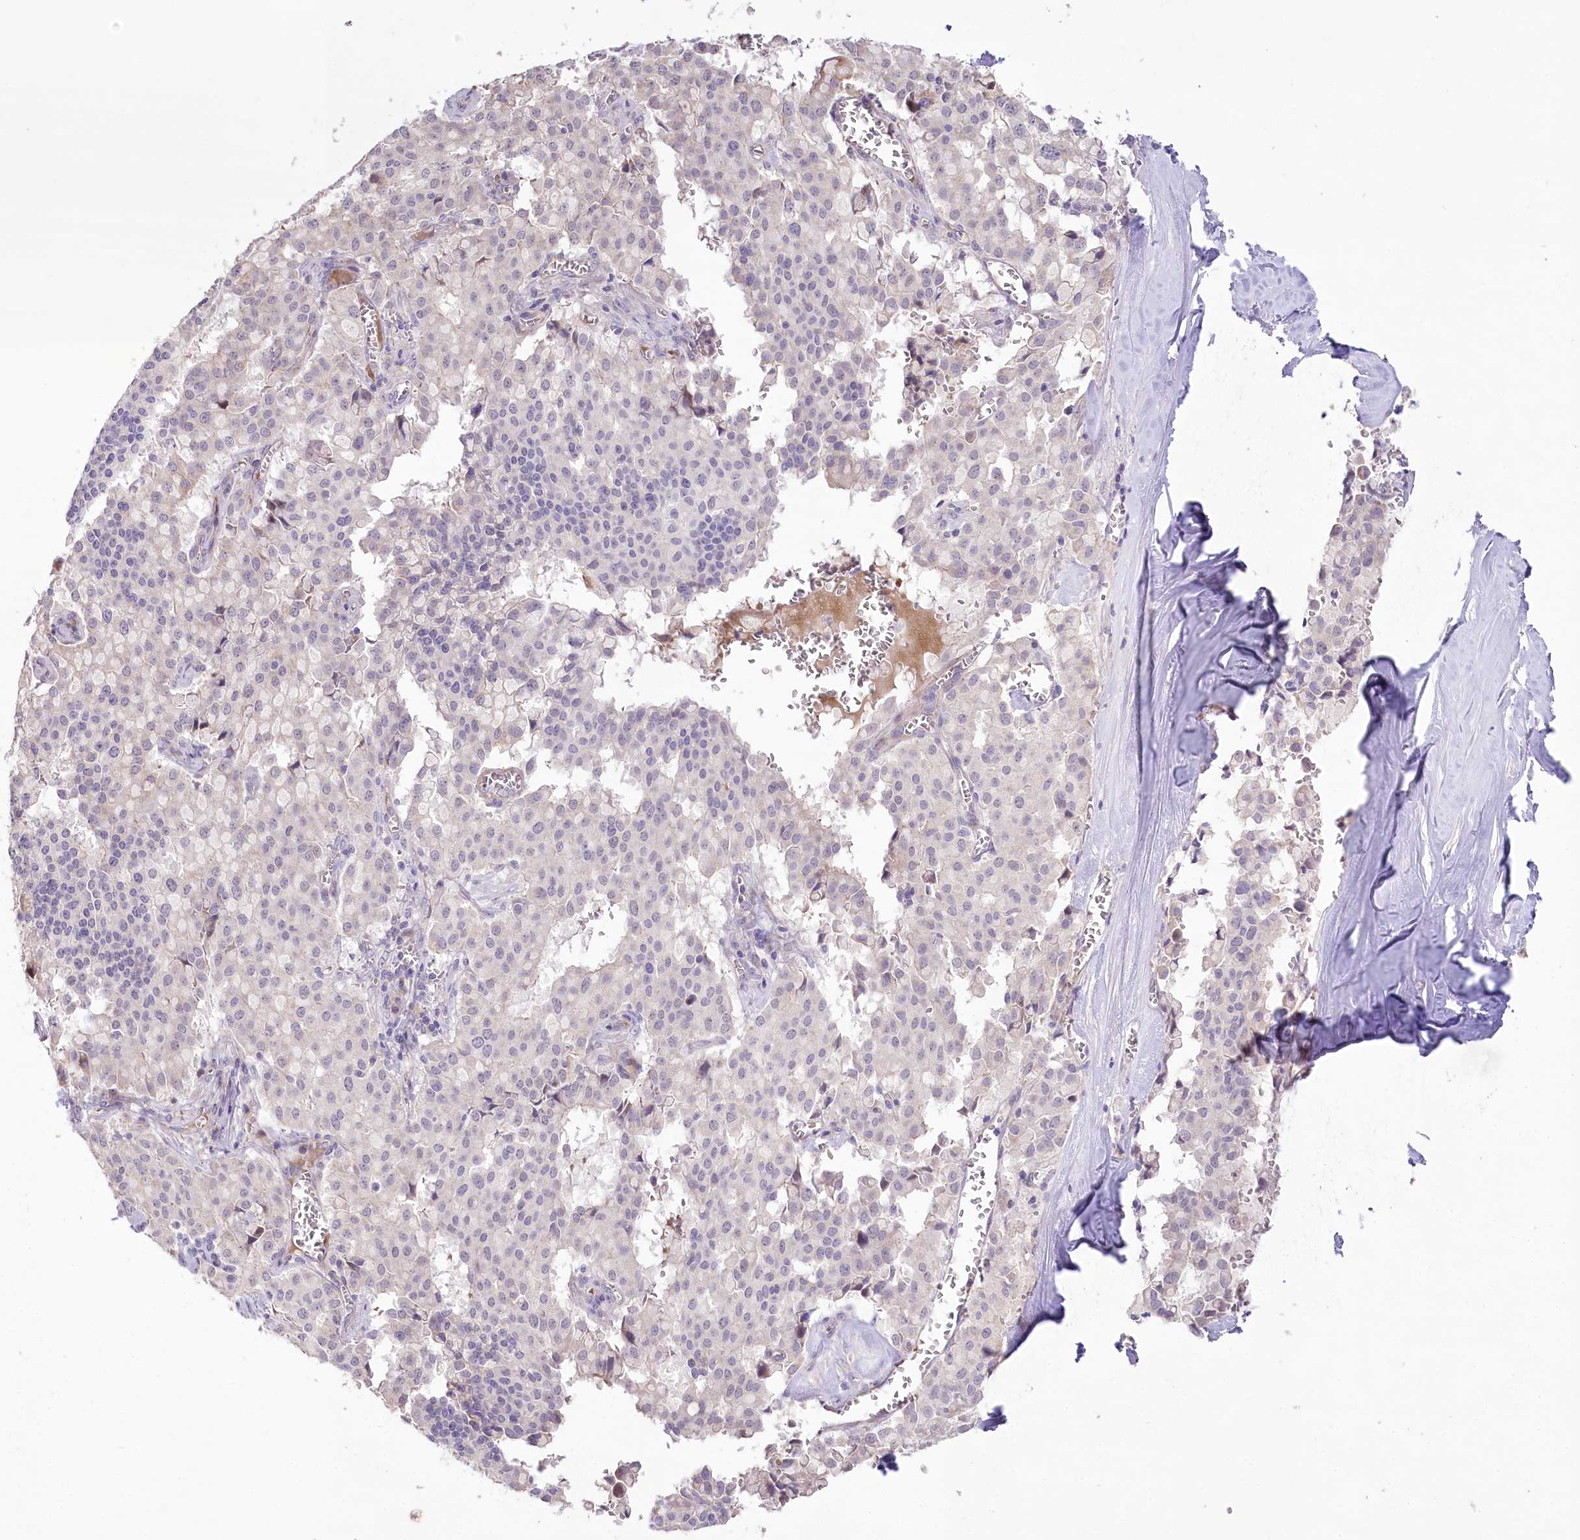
{"staining": {"intensity": "negative", "quantity": "none", "location": "none"}, "tissue": "pancreatic cancer", "cell_type": "Tumor cells", "image_type": "cancer", "snomed": [{"axis": "morphology", "description": "Adenocarcinoma, NOS"}, {"axis": "topography", "description": "Pancreas"}], "caption": "DAB immunohistochemical staining of pancreatic adenocarcinoma displays no significant staining in tumor cells.", "gene": "SLC6A11", "patient": {"sex": "male", "age": 65}}